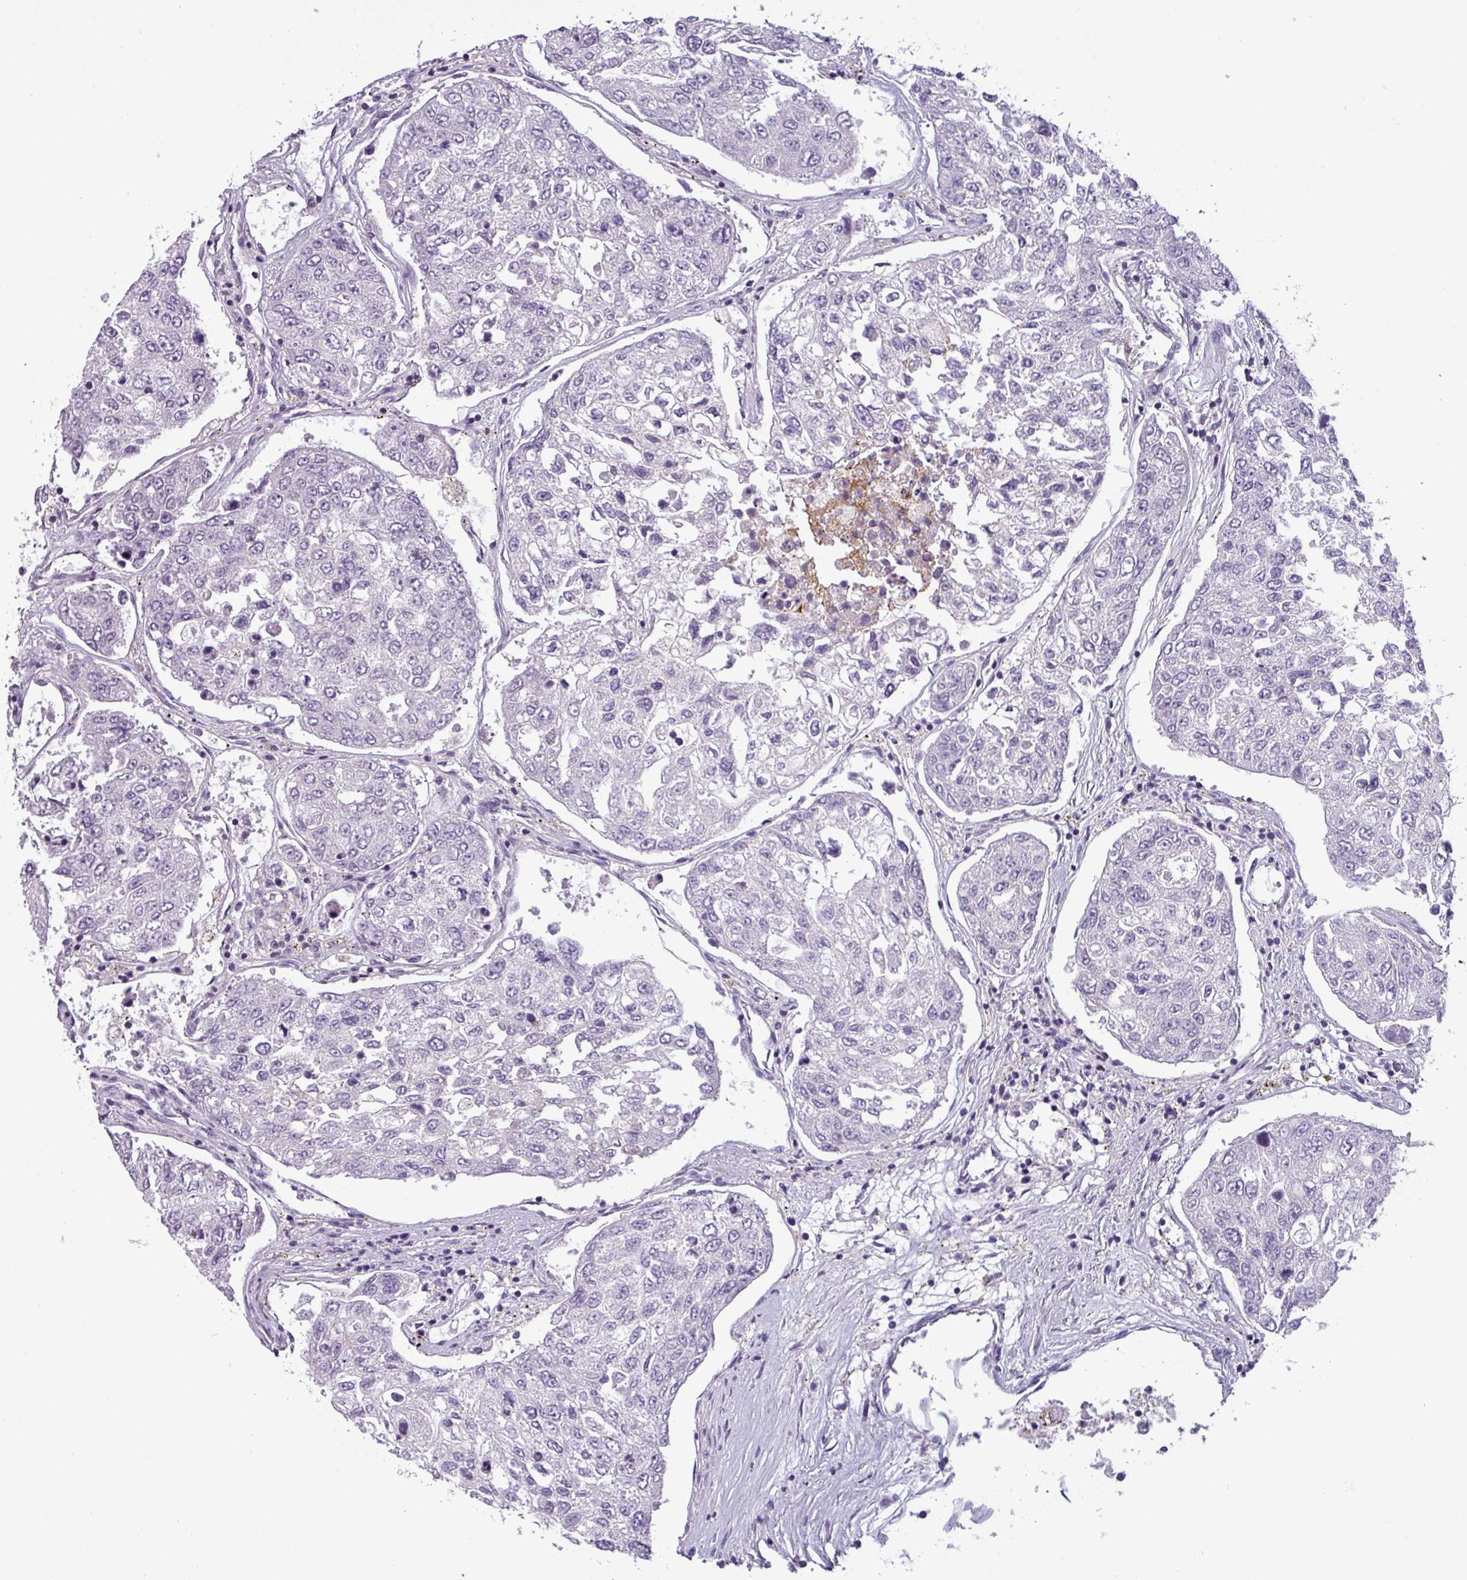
{"staining": {"intensity": "negative", "quantity": "none", "location": "none"}, "tissue": "urothelial cancer", "cell_type": "Tumor cells", "image_type": "cancer", "snomed": [{"axis": "morphology", "description": "Urothelial carcinoma, High grade"}, {"axis": "topography", "description": "Lymph node"}, {"axis": "topography", "description": "Urinary bladder"}], "caption": "Tumor cells show no significant protein positivity in urothelial cancer. The staining is performed using DAB brown chromogen with nuclei counter-stained in using hematoxylin.", "gene": "NPFFR1", "patient": {"sex": "male", "age": 51}}